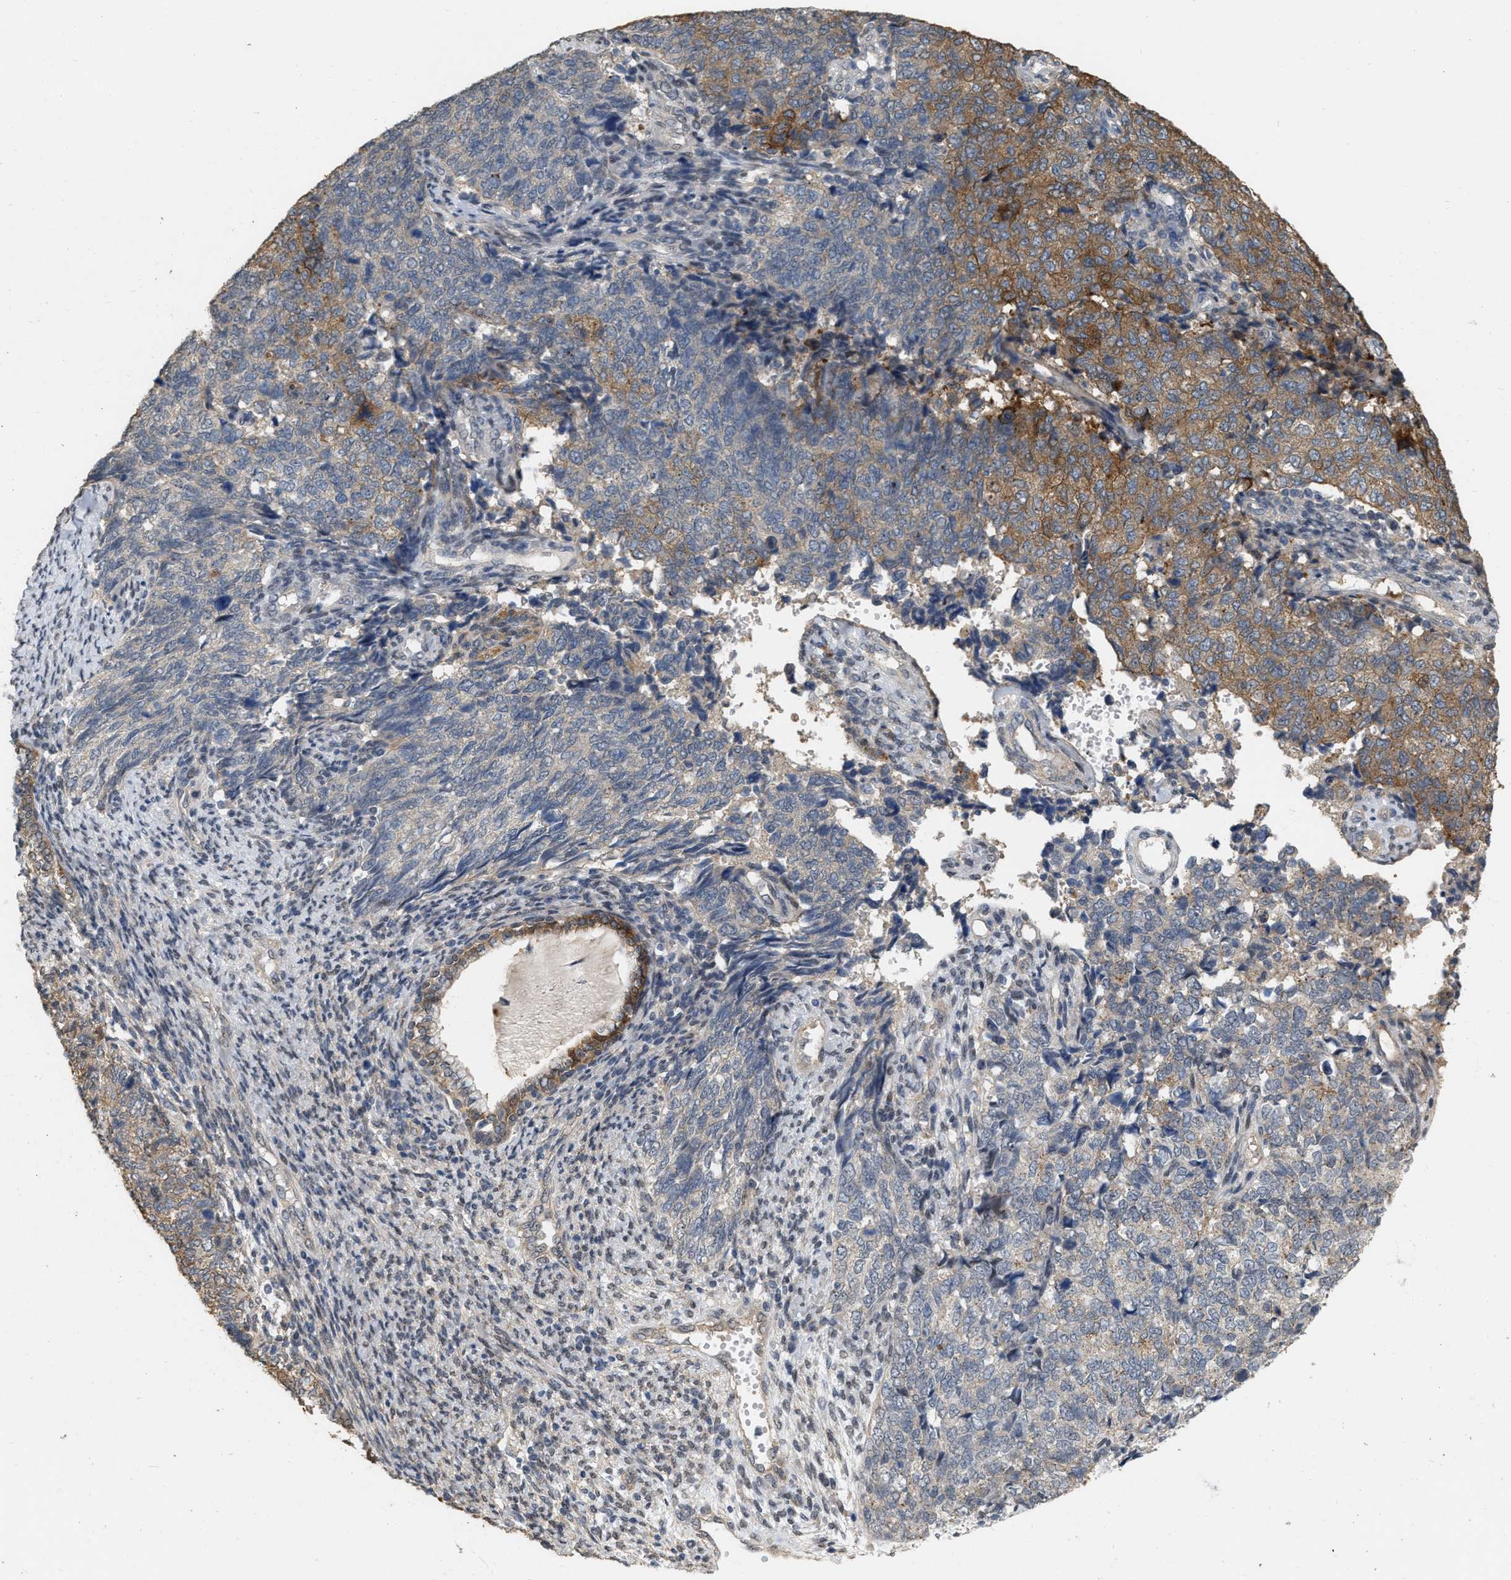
{"staining": {"intensity": "moderate", "quantity": "25%-75%", "location": "cytoplasmic/membranous"}, "tissue": "cervical cancer", "cell_type": "Tumor cells", "image_type": "cancer", "snomed": [{"axis": "morphology", "description": "Squamous cell carcinoma, NOS"}, {"axis": "topography", "description": "Cervix"}], "caption": "This photomicrograph demonstrates cervical cancer (squamous cell carcinoma) stained with IHC to label a protein in brown. The cytoplasmic/membranous of tumor cells show moderate positivity for the protein. Nuclei are counter-stained blue.", "gene": "RUVBL1", "patient": {"sex": "female", "age": 63}}